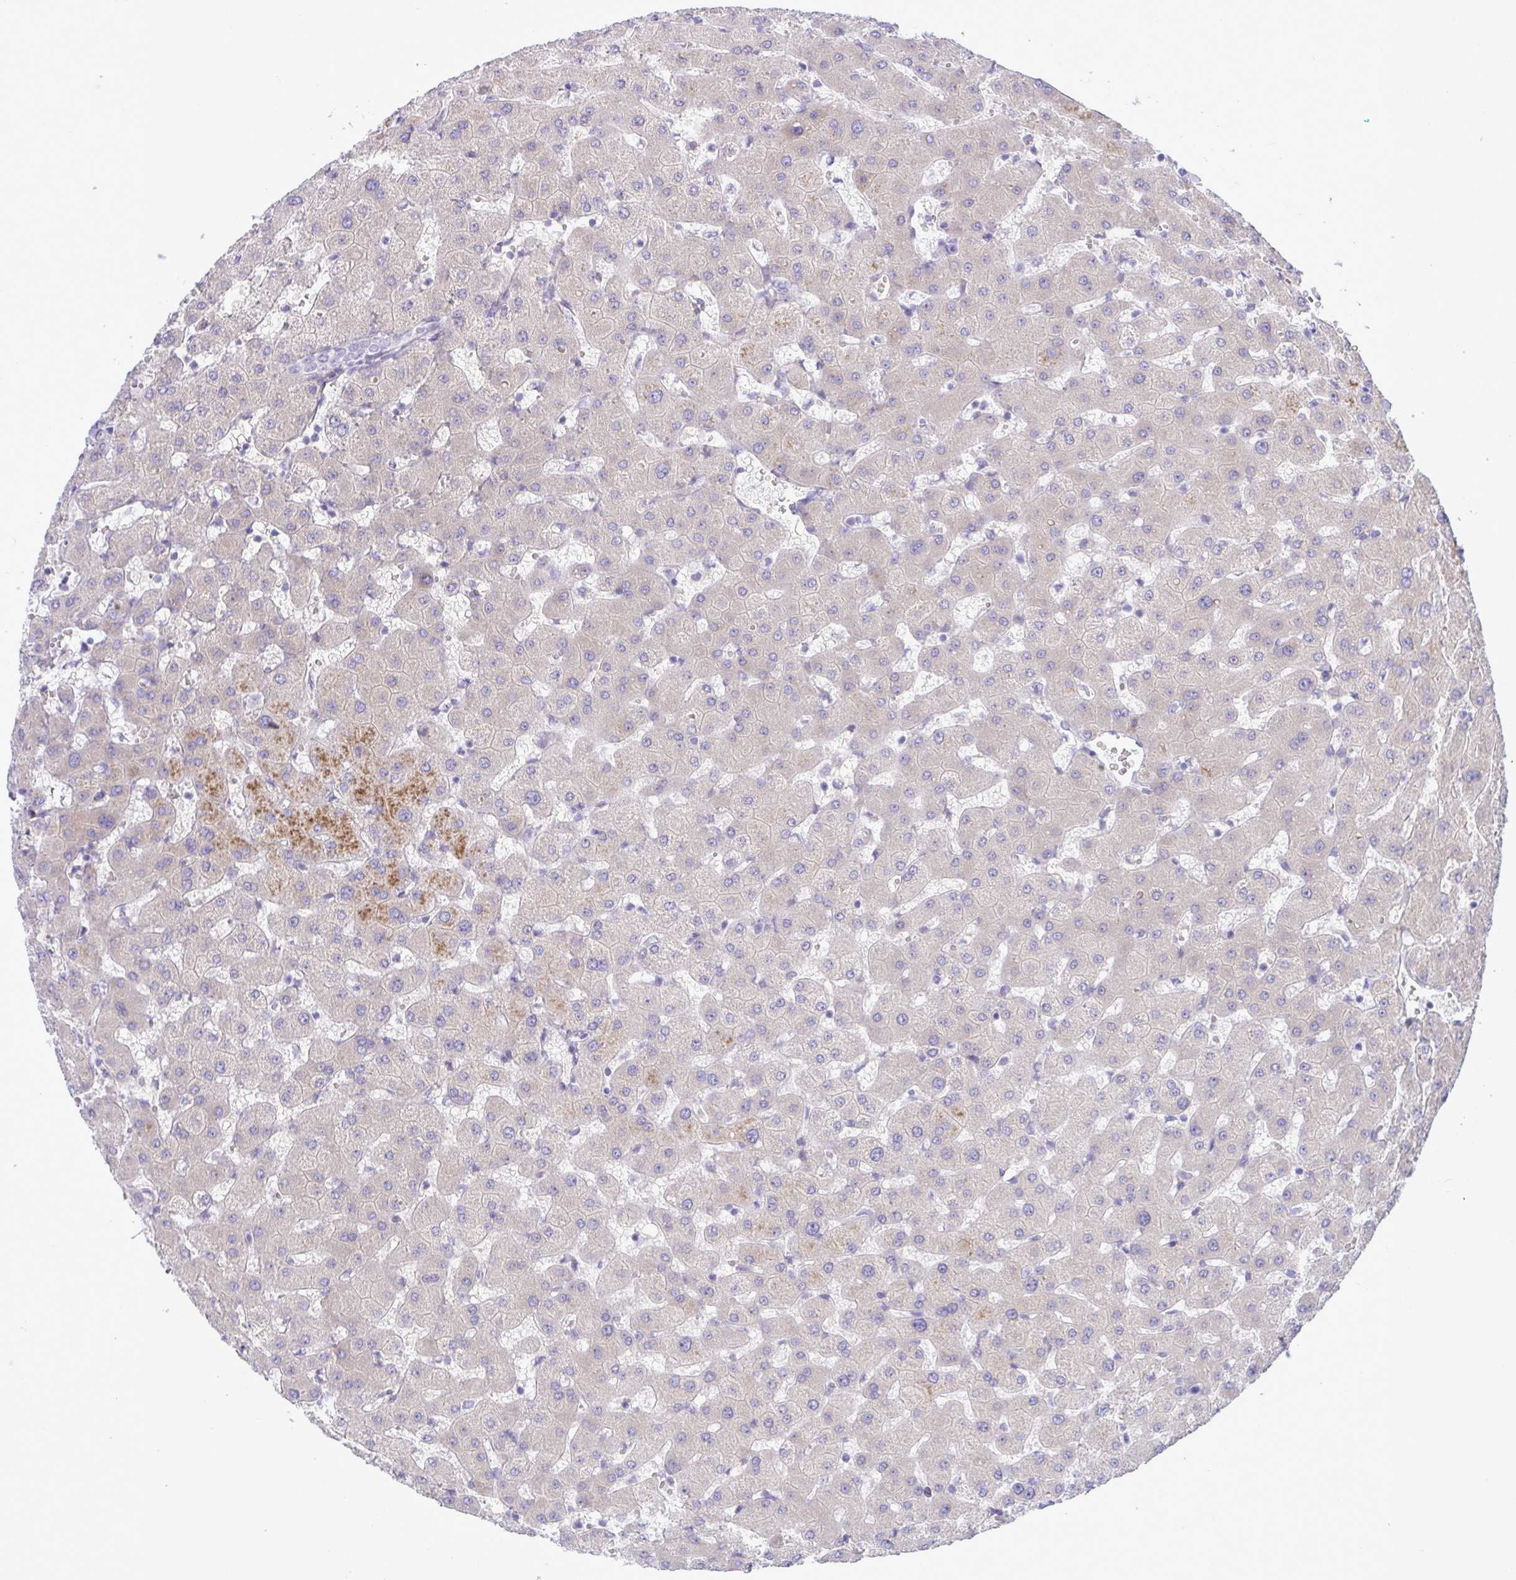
{"staining": {"intensity": "negative", "quantity": "none", "location": "none"}, "tissue": "liver", "cell_type": "Cholangiocytes", "image_type": "normal", "snomed": [{"axis": "morphology", "description": "Normal tissue, NOS"}, {"axis": "topography", "description": "Liver"}], "caption": "This is an immunohistochemistry (IHC) image of unremarkable liver. There is no positivity in cholangiocytes.", "gene": "FAM86B1", "patient": {"sex": "female", "age": 63}}